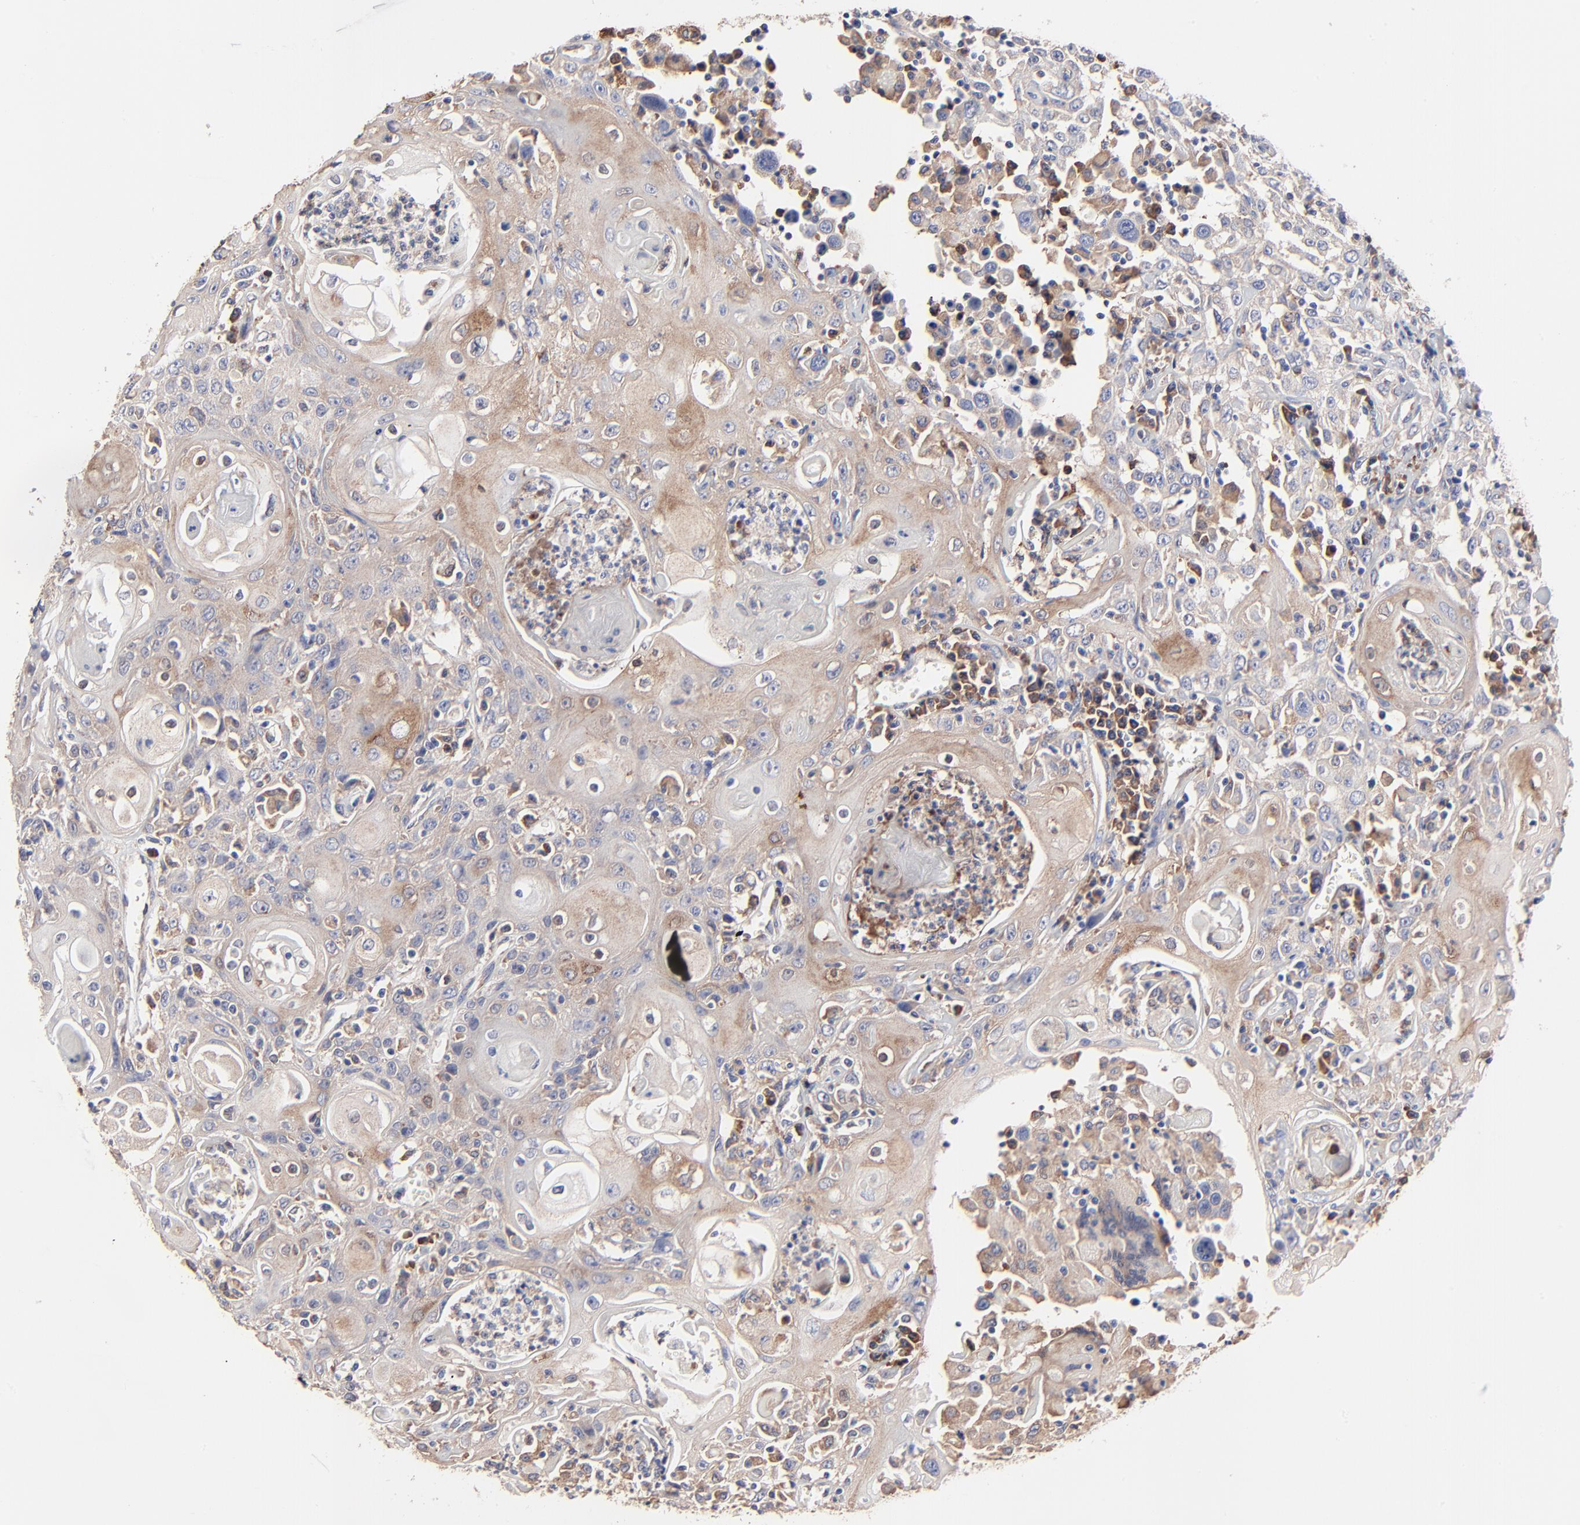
{"staining": {"intensity": "weak", "quantity": ">75%", "location": "cytoplasmic/membranous"}, "tissue": "head and neck cancer", "cell_type": "Tumor cells", "image_type": "cancer", "snomed": [{"axis": "morphology", "description": "Squamous cell carcinoma, NOS"}, {"axis": "topography", "description": "Oral tissue"}, {"axis": "topography", "description": "Head-Neck"}], "caption": "Protein staining by immunohistochemistry (IHC) exhibits weak cytoplasmic/membranous expression in approximately >75% of tumor cells in head and neck squamous cell carcinoma.", "gene": "PPFIBP2", "patient": {"sex": "female", "age": 76}}